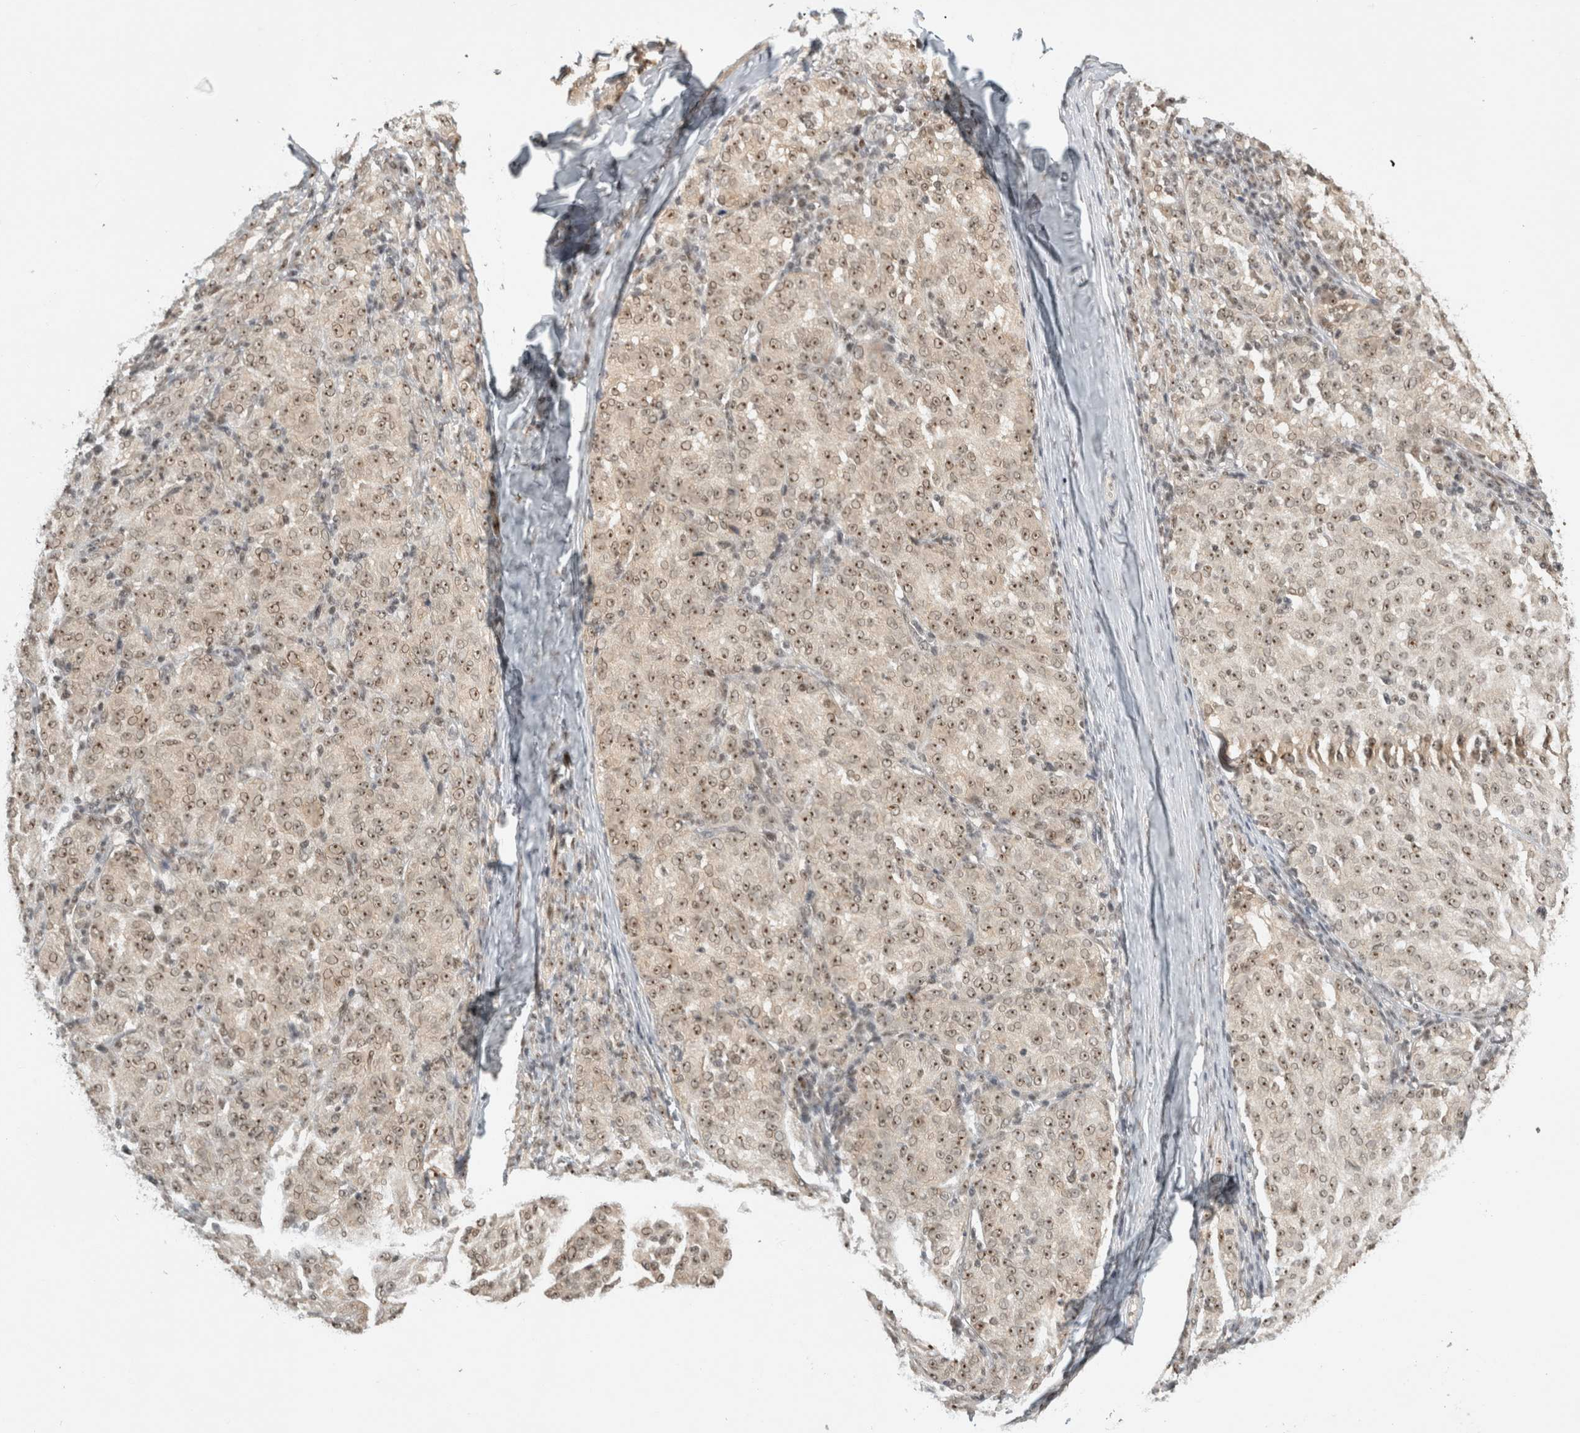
{"staining": {"intensity": "weak", "quantity": ">75%", "location": "nuclear"}, "tissue": "melanoma", "cell_type": "Tumor cells", "image_type": "cancer", "snomed": [{"axis": "morphology", "description": "Malignant melanoma, NOS"}, {"axis": "topography", "description": "Skin"}], "caption": "Tumor cells reveal weak nuclear expression in approximately >75% of cells in melanoma.", "gene": "EBNA1BP2", "patient": {"sex": "female", "age": 72}}